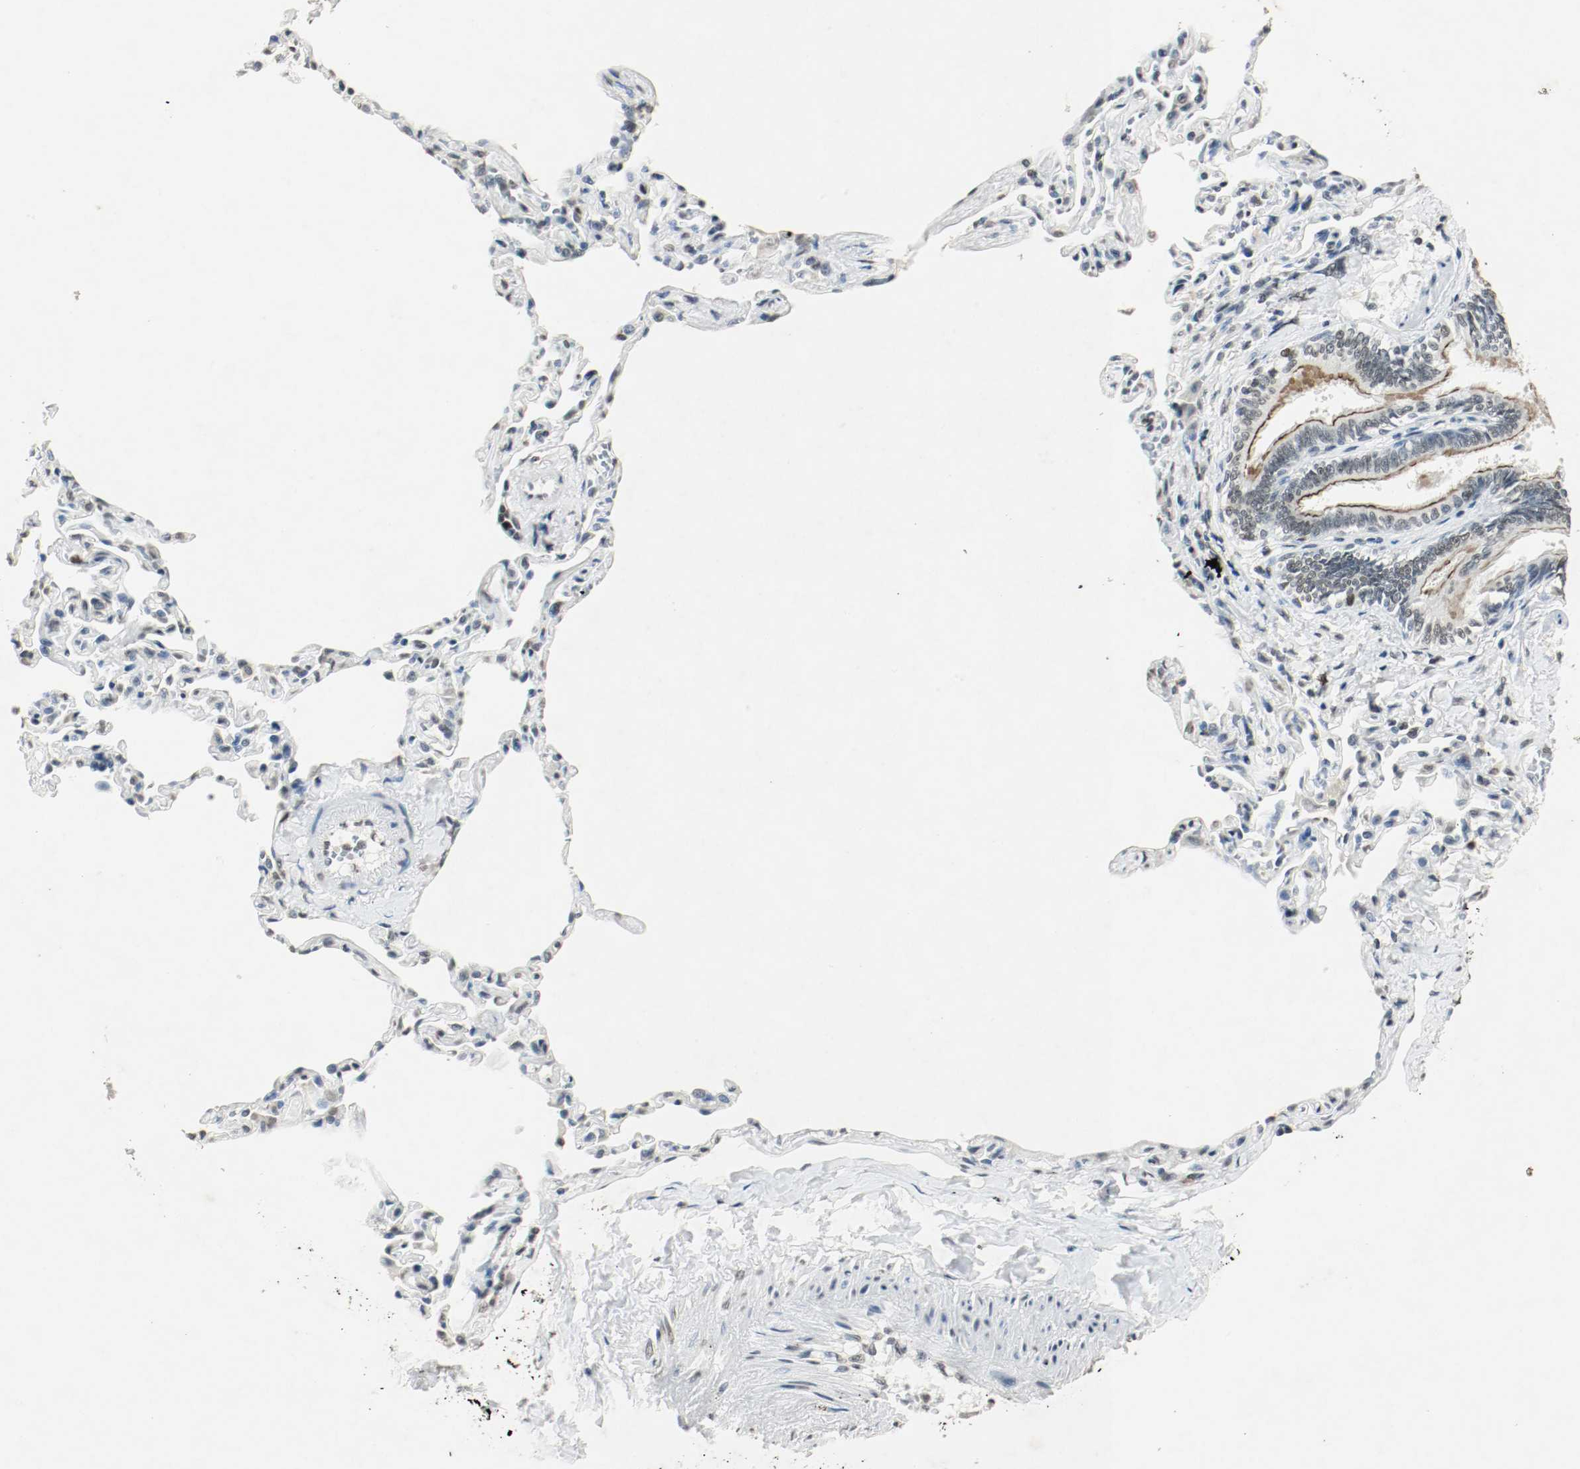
{"staining": {"intensity": "strong", "quantity": "<25%", "location": "cytoplasmic/membranous"}, "tissue": "bronchus", "cell_type": "Respiratory epithelial cells", "image_type": "normal", "snomed": [{"axis": "morphology", "description": "Normal tissue, NOS"}, {"axis": "topography", "description": "Lung"}], "caption": "This image displays immunohistochemistry (IHC) staining of benign bronchus, with medium strong cytoplasmic/membranous staining in approximately <25% of respiratory epithelial cells.", "gene": "DNMT1", "patient": {"sex": "male", "age": 64}}